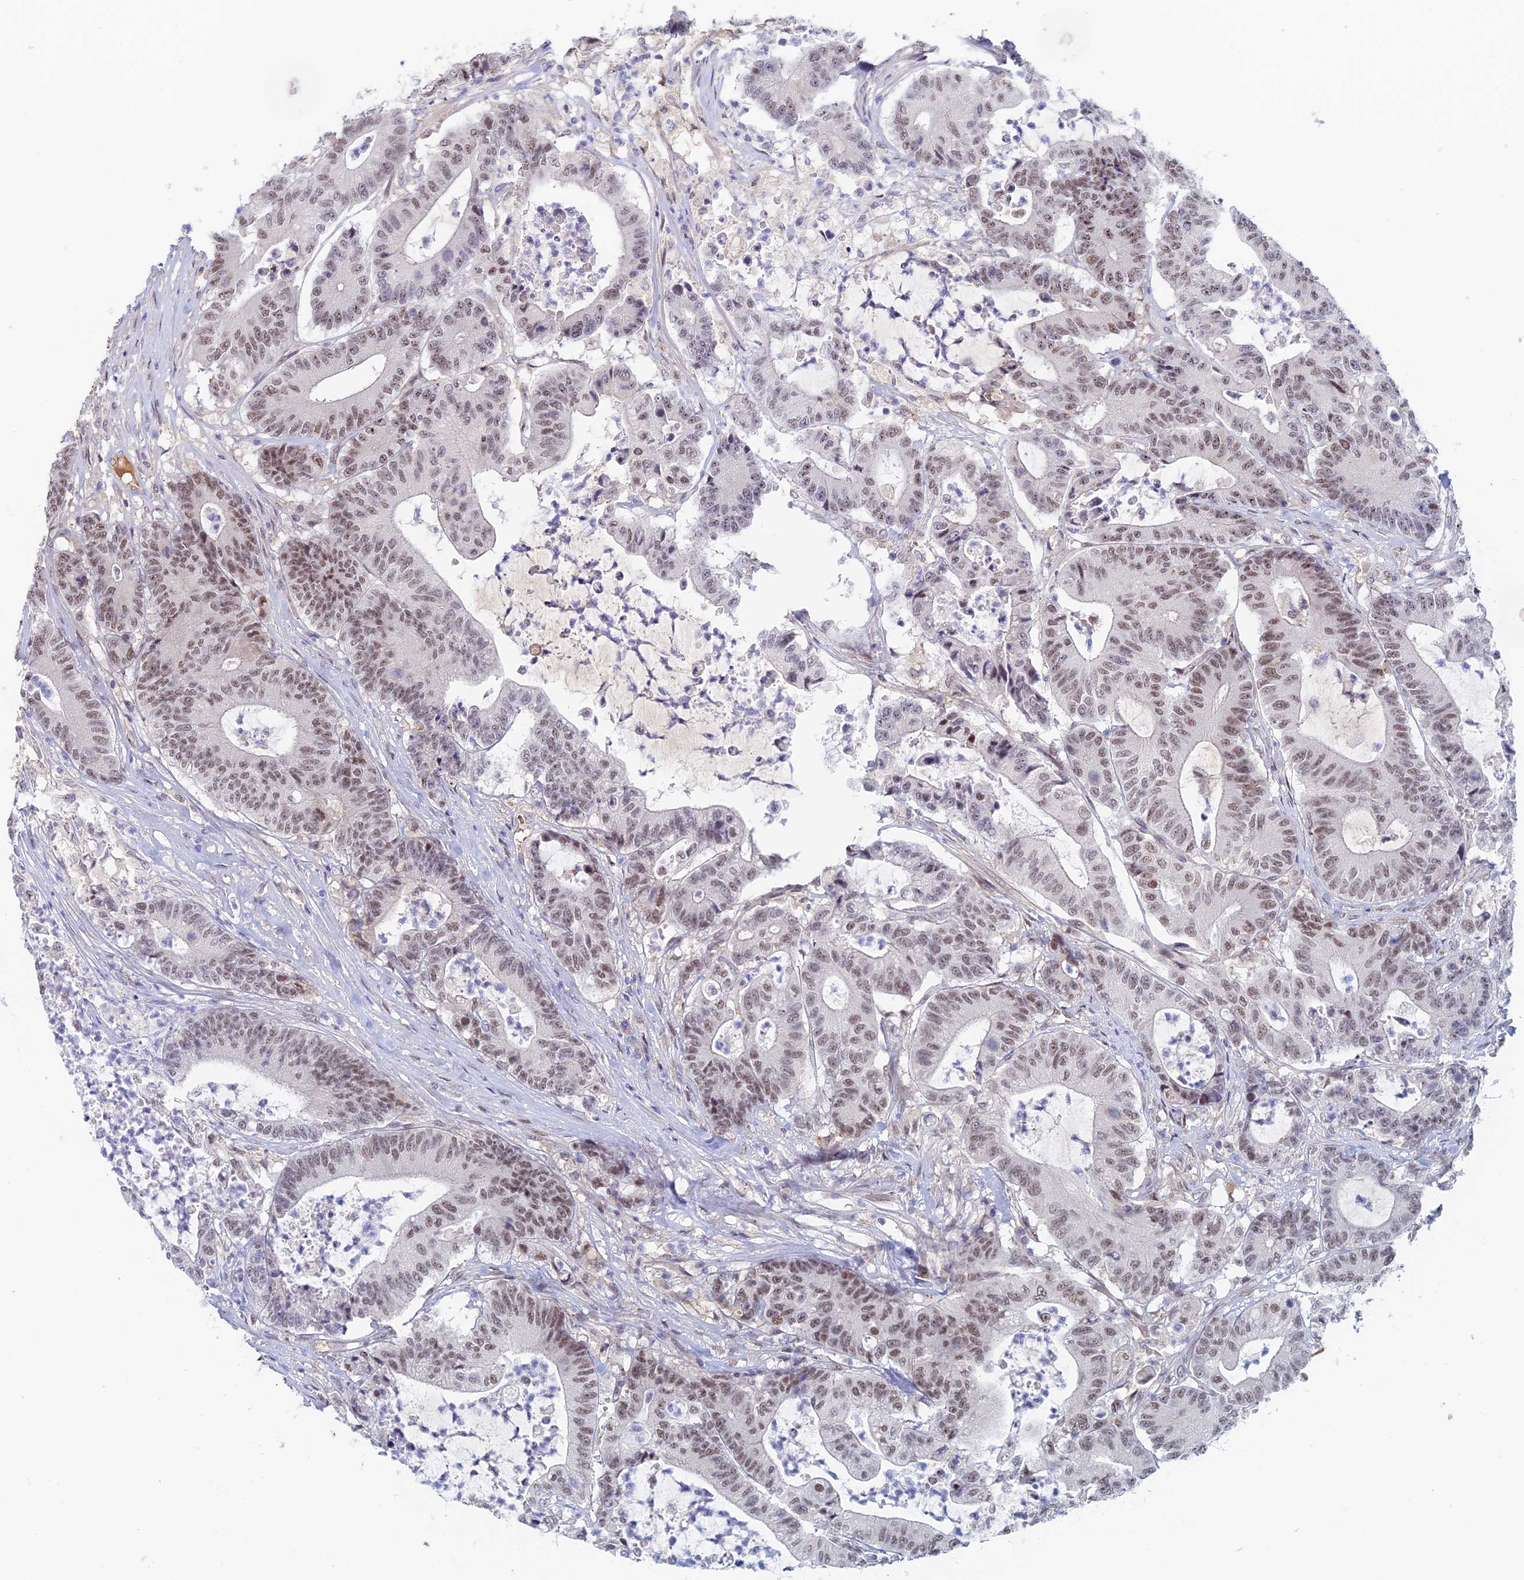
{"staining": {"intensity": "moderate", "quantity": ">75%", "location": "nuclear"}, "tissue": "colorectal cancer", "cell_type": "Tumor cells", "image_type": "cancer", "snomed": [{"axis": "morphology", "description": "Adenocarcinoma, NOS"}, {"axis": "topography", "description": "Colon"}], "caption": "A brown stain labels moderate nuclear positivity of a protein in human colorectal cancer tumor cells.", "gene": "ZUP1", "patient": {"sex": "female", "age": 84}}